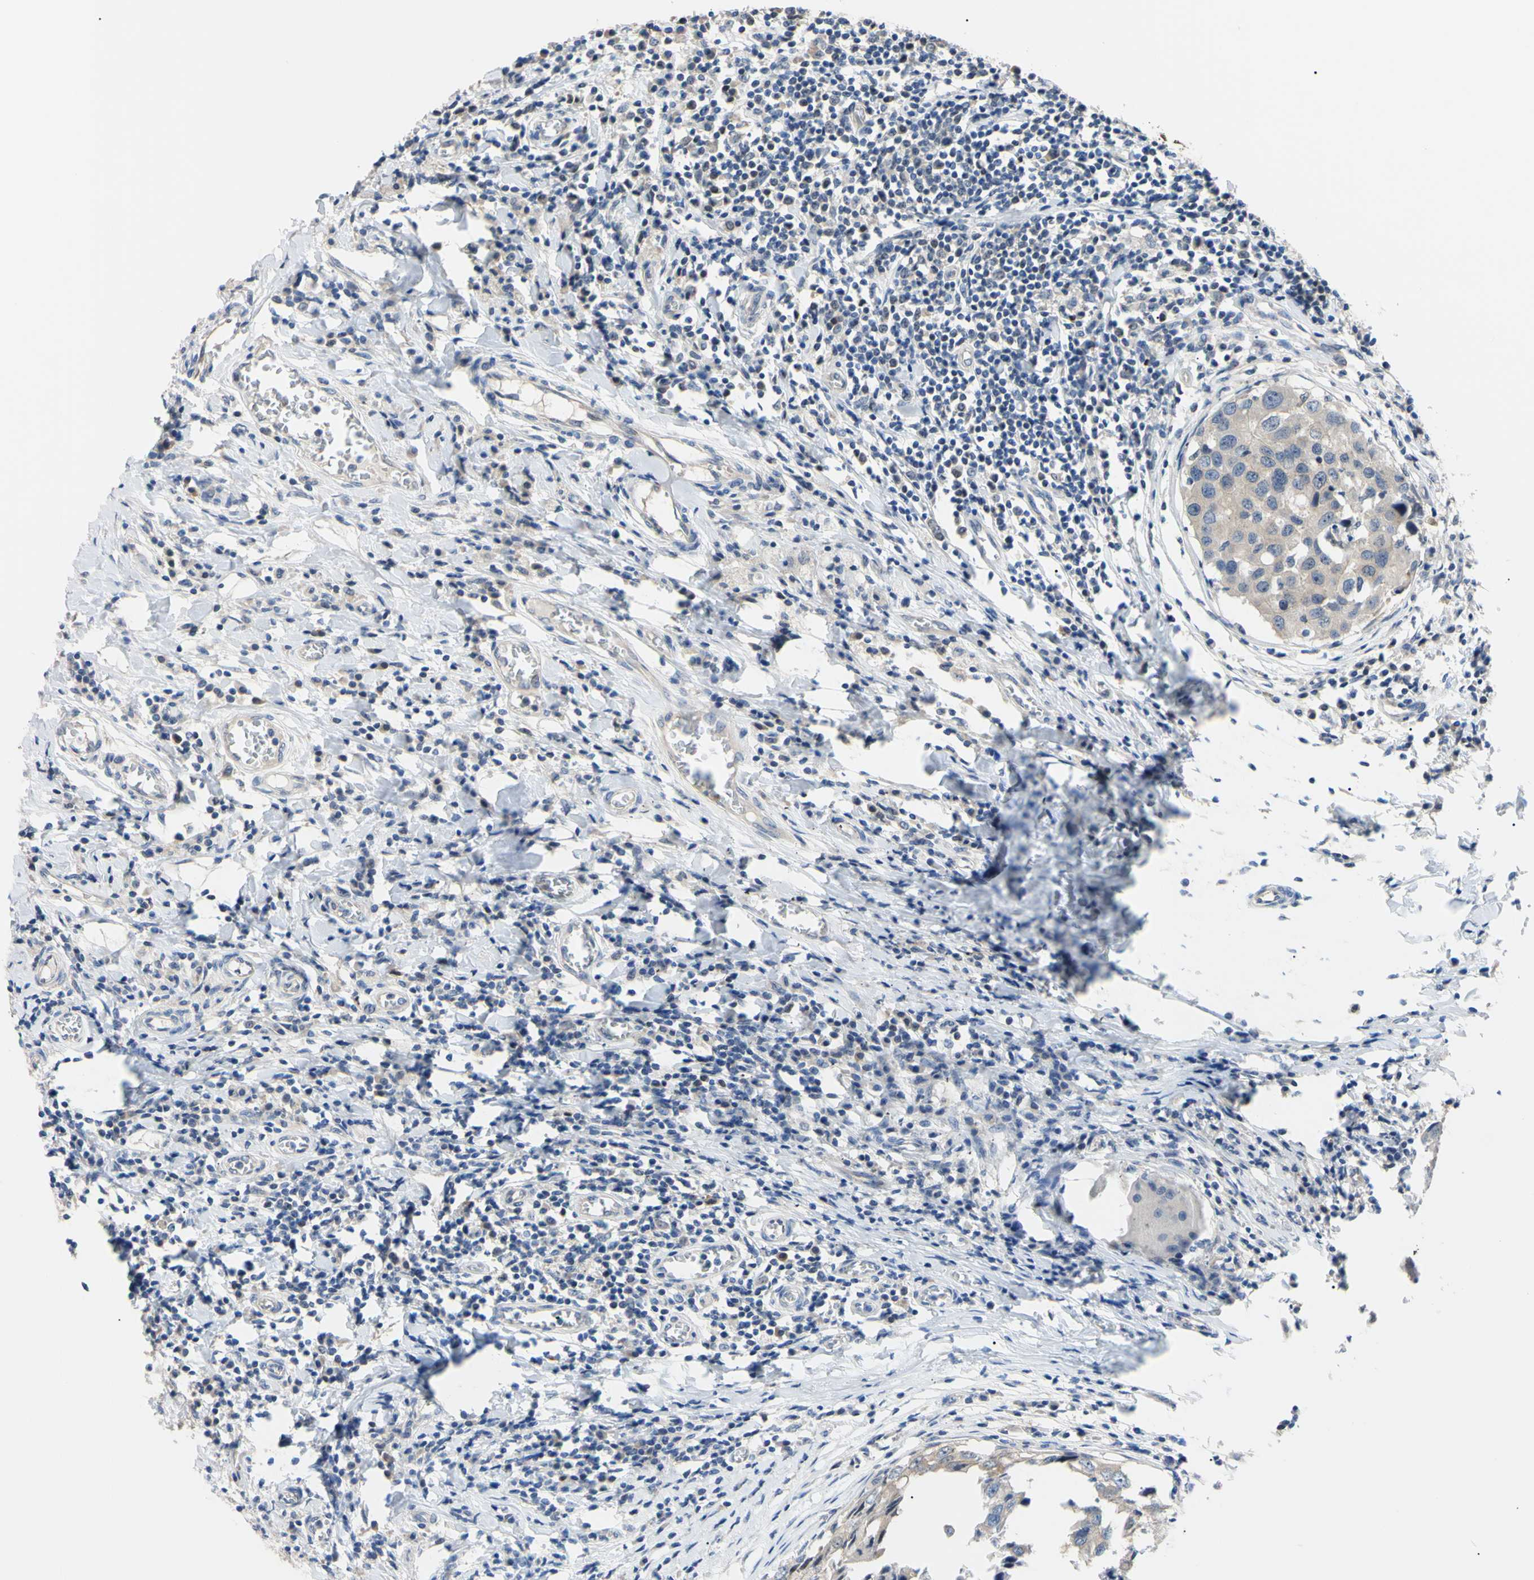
{"staining": {"intensity": "weak", "quantity": ">75%", "location": "cytoplasmic/membranous"}, "tissue": "breast cancer", "cell_type": "Tumor cells", "image_type": "cancer", "snomed": [{"axis": "morphology", "description": "Duct carcinoma"}, {"axis": "topography", "description": "Breast"}], "caption": "Protein analysis of breast cancer (invasive ductal carcinoma) tissue reveals weak cytoplasmic/membranous staining in about >75% of tumor cells.", "gene": "RARS1", "patient": {"sex": "female", "age": 27}}